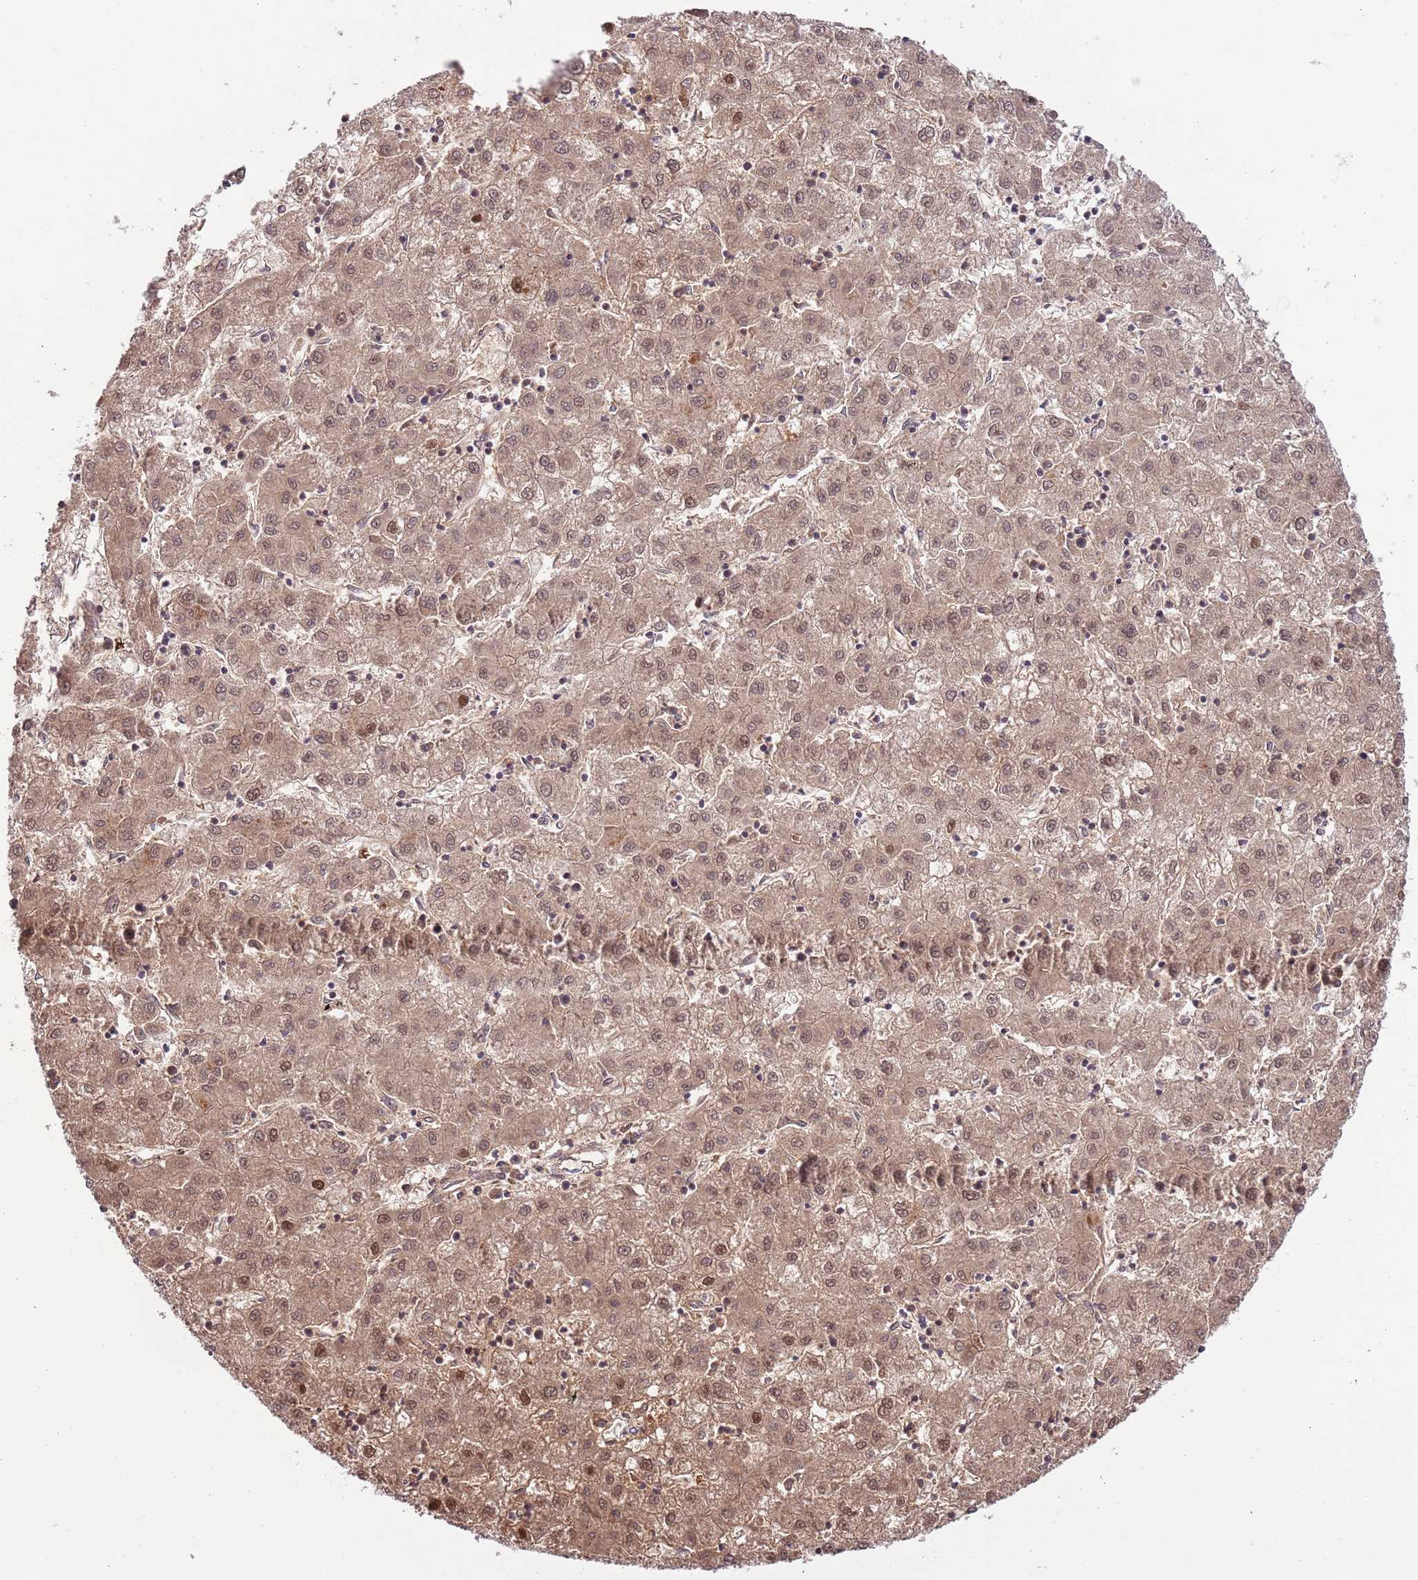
{"staining": {"intensity": "moderate", "quantity": ">75%", "location": "cytoplasmic/membranous,nuclear"}, "tissue": "liver cancer", "cell_type": "Tumor cells", "image_type": "cancer", "snomed": [{"axis": "morphology", "description": "Carcinoma, Hepatocellular, NOS"}, {"axis": "topography", "description": "Liver"}], "caption": "Moderate cytoplasmic/membranous and nuclear expression for a protein is seen in about >75% of tumor cells of liver hepatocellular carcinoma using immunohistochemistry (IHC).", "gene": "MIDN", "patient": {"sex": "male", "age": 72}}